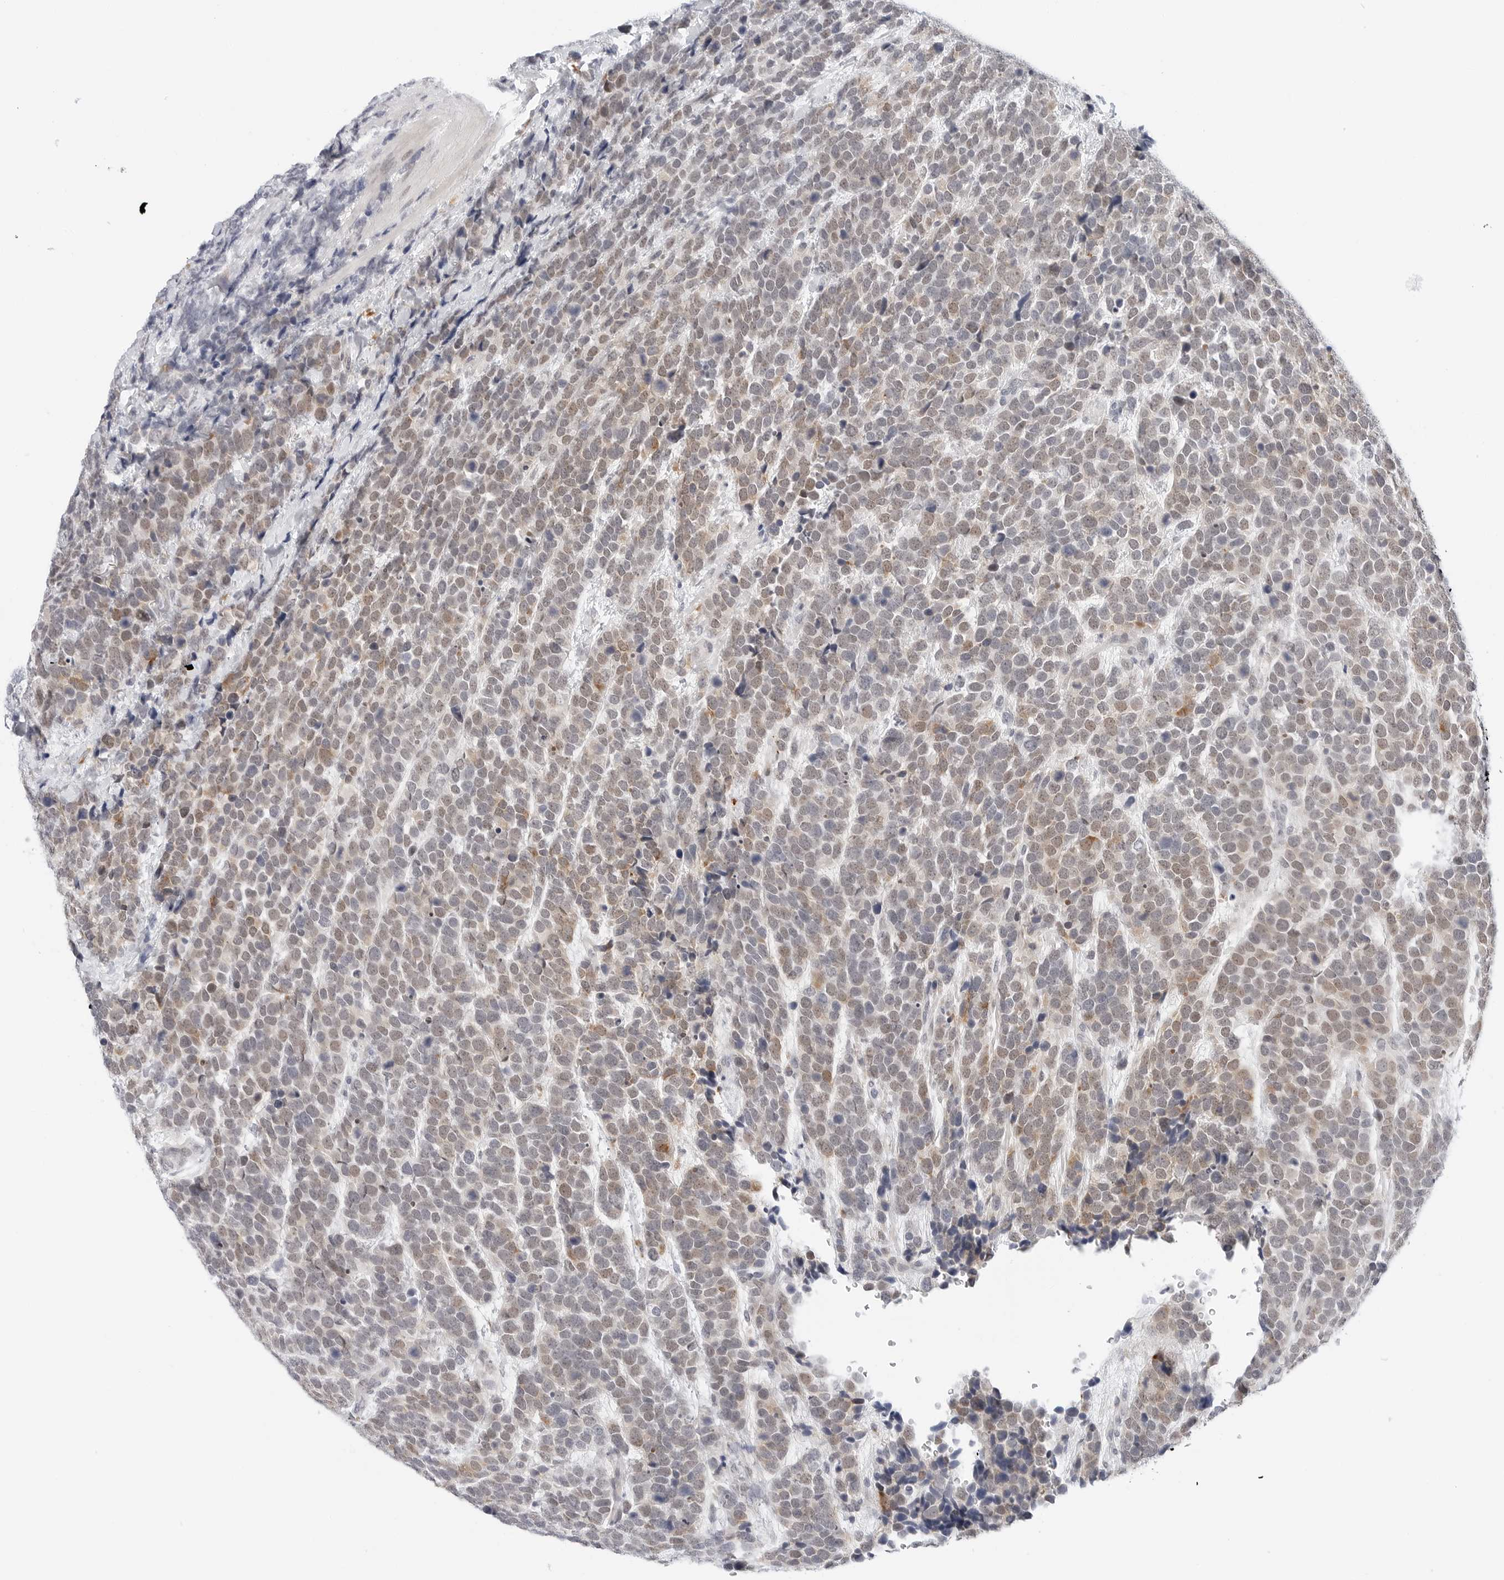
{"staining": {"intensity": "weak", "quantity": "25%-75%", "location": "cytoplasmic/membranous,nuclear"}, "tissue": "urothelial cancer", "cell_type": "Tumor cells", "image_type": "cancer", "snomed": [{"axis": "morphology", "description": "Urothelial carcinoma, High grade"}, {"axis": "topography", "description": "Urinary bladder"}], "caption": "Brown immunohistochemical staining in human urothelial carcinoma (high-grade) displays weak cytoplasmic/membranous and nuclear expression in approximately 25%-75% of tumor cells.", "gene": "TSEN2", "patient": {"sex": "female", "age": 82}}